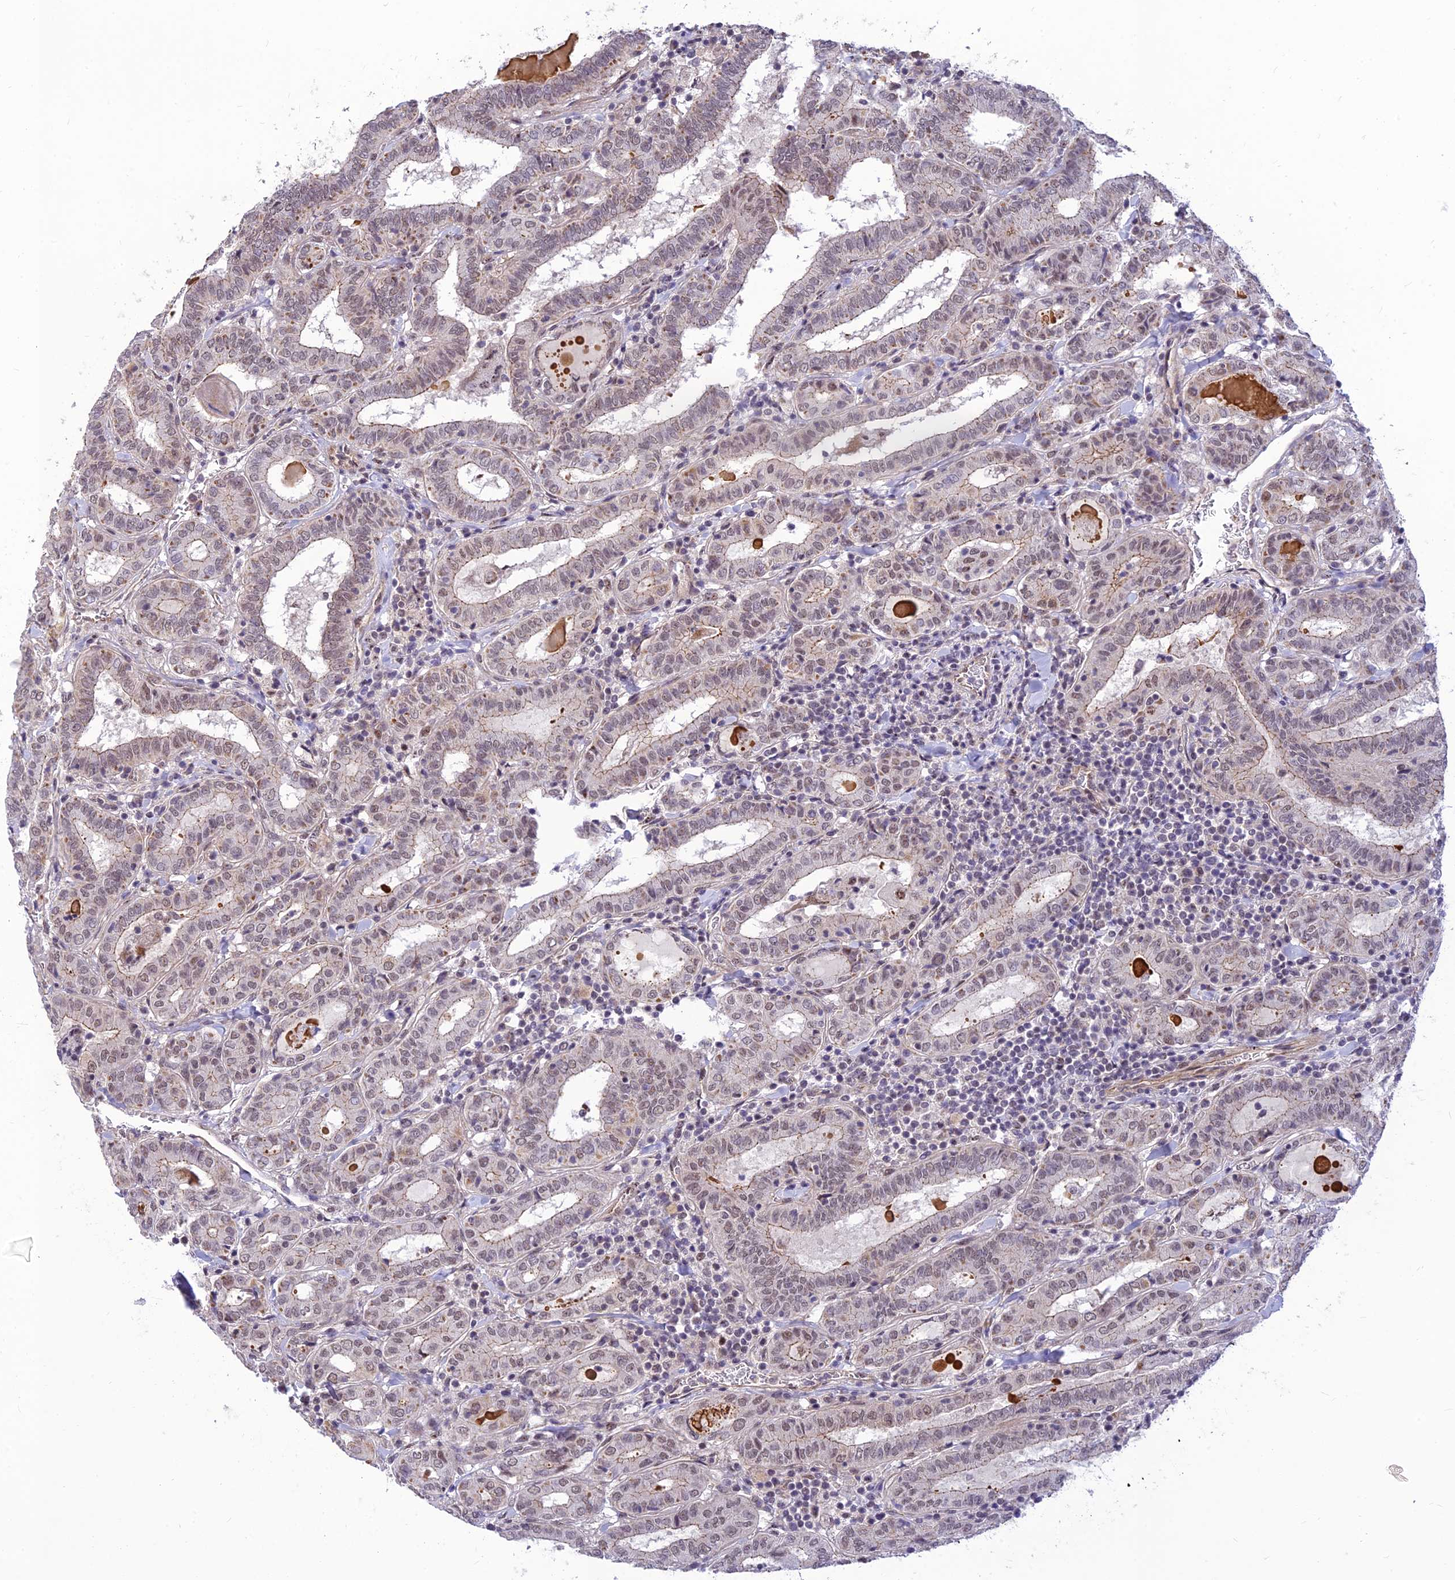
{"staining": {"intensity": "weak", "quantity": "25%-75%", "location": "cytoplasmic/membranous,nuclear"}, "tissue": "thyroid cancer", "cell_type": "Tumor cells", "image_type": "cancer", "snomed": [{"axis": "morphology", "description": "Papillary adenocarcinoma, NOS"}, {"axis": "topography", "description": "Thyroid gland"}], "caption": "Immunohistochemical staining of thyroid cancer exhibits low levels of weak cytoplasmic/membranous and nuclear staining in approximately 25%-75% of tumor cells.", "gene": "MICOS13", "patient": {"sex": "female", "age": 72}}